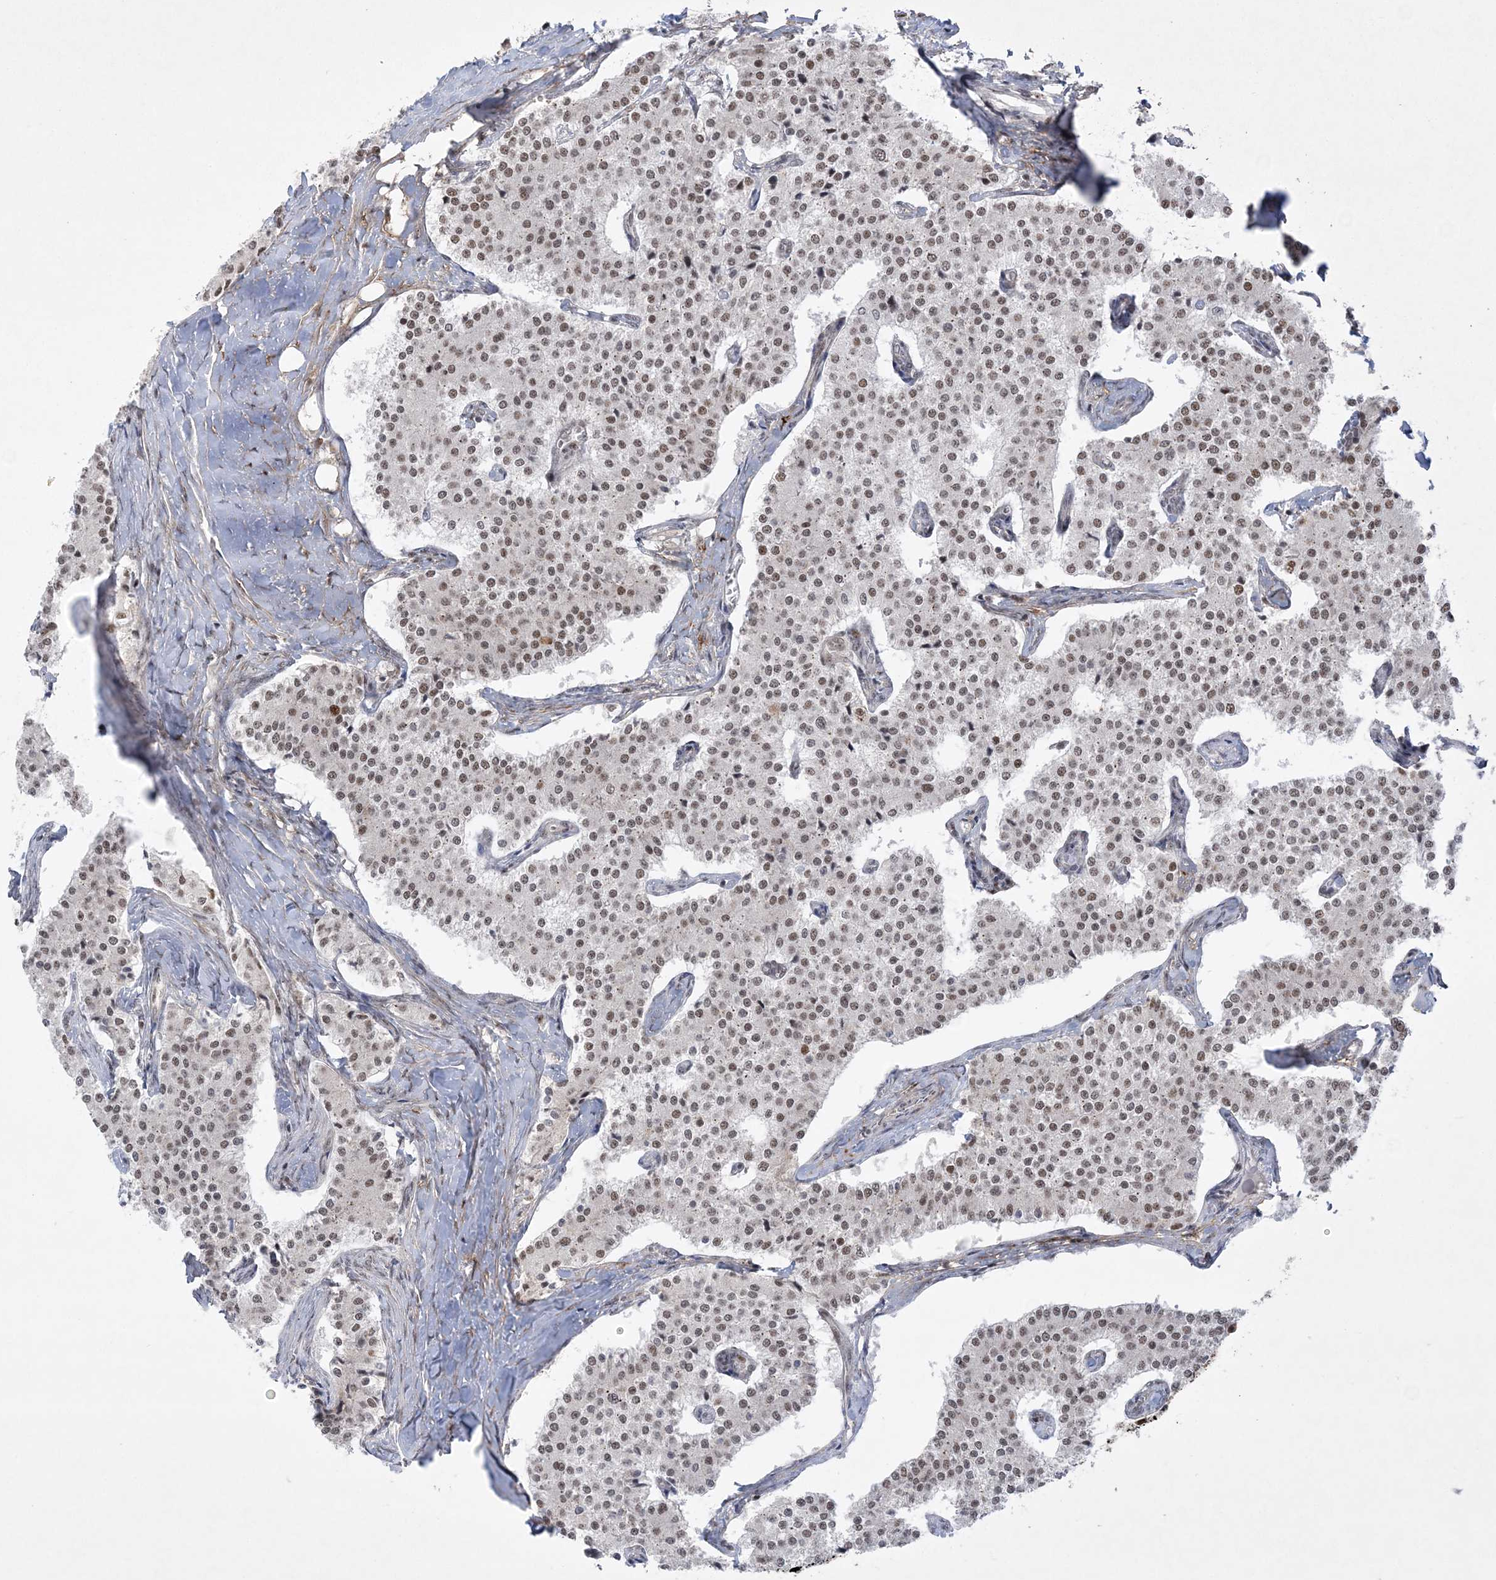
{"staining": {"intensity": "weak", "quantity": "25%-75%", "location": "nuclear"}, "tissue": "carcinoid", "cell_type": "Tumor cells", "image_type": "cancer", "snomed": [{"axis": "morphology", "description": "Carcinoid, malignant, NOS"}, {"axis": "topography", "description": "Colon"}], "caption": "Immunohistochemical staining of human carcinoid reveals low levels of weak nuclear staining in approximately 25%-75% of tumor cells.", "gene": "NPM3", "patient": {"sex": "female", "age": 52}}